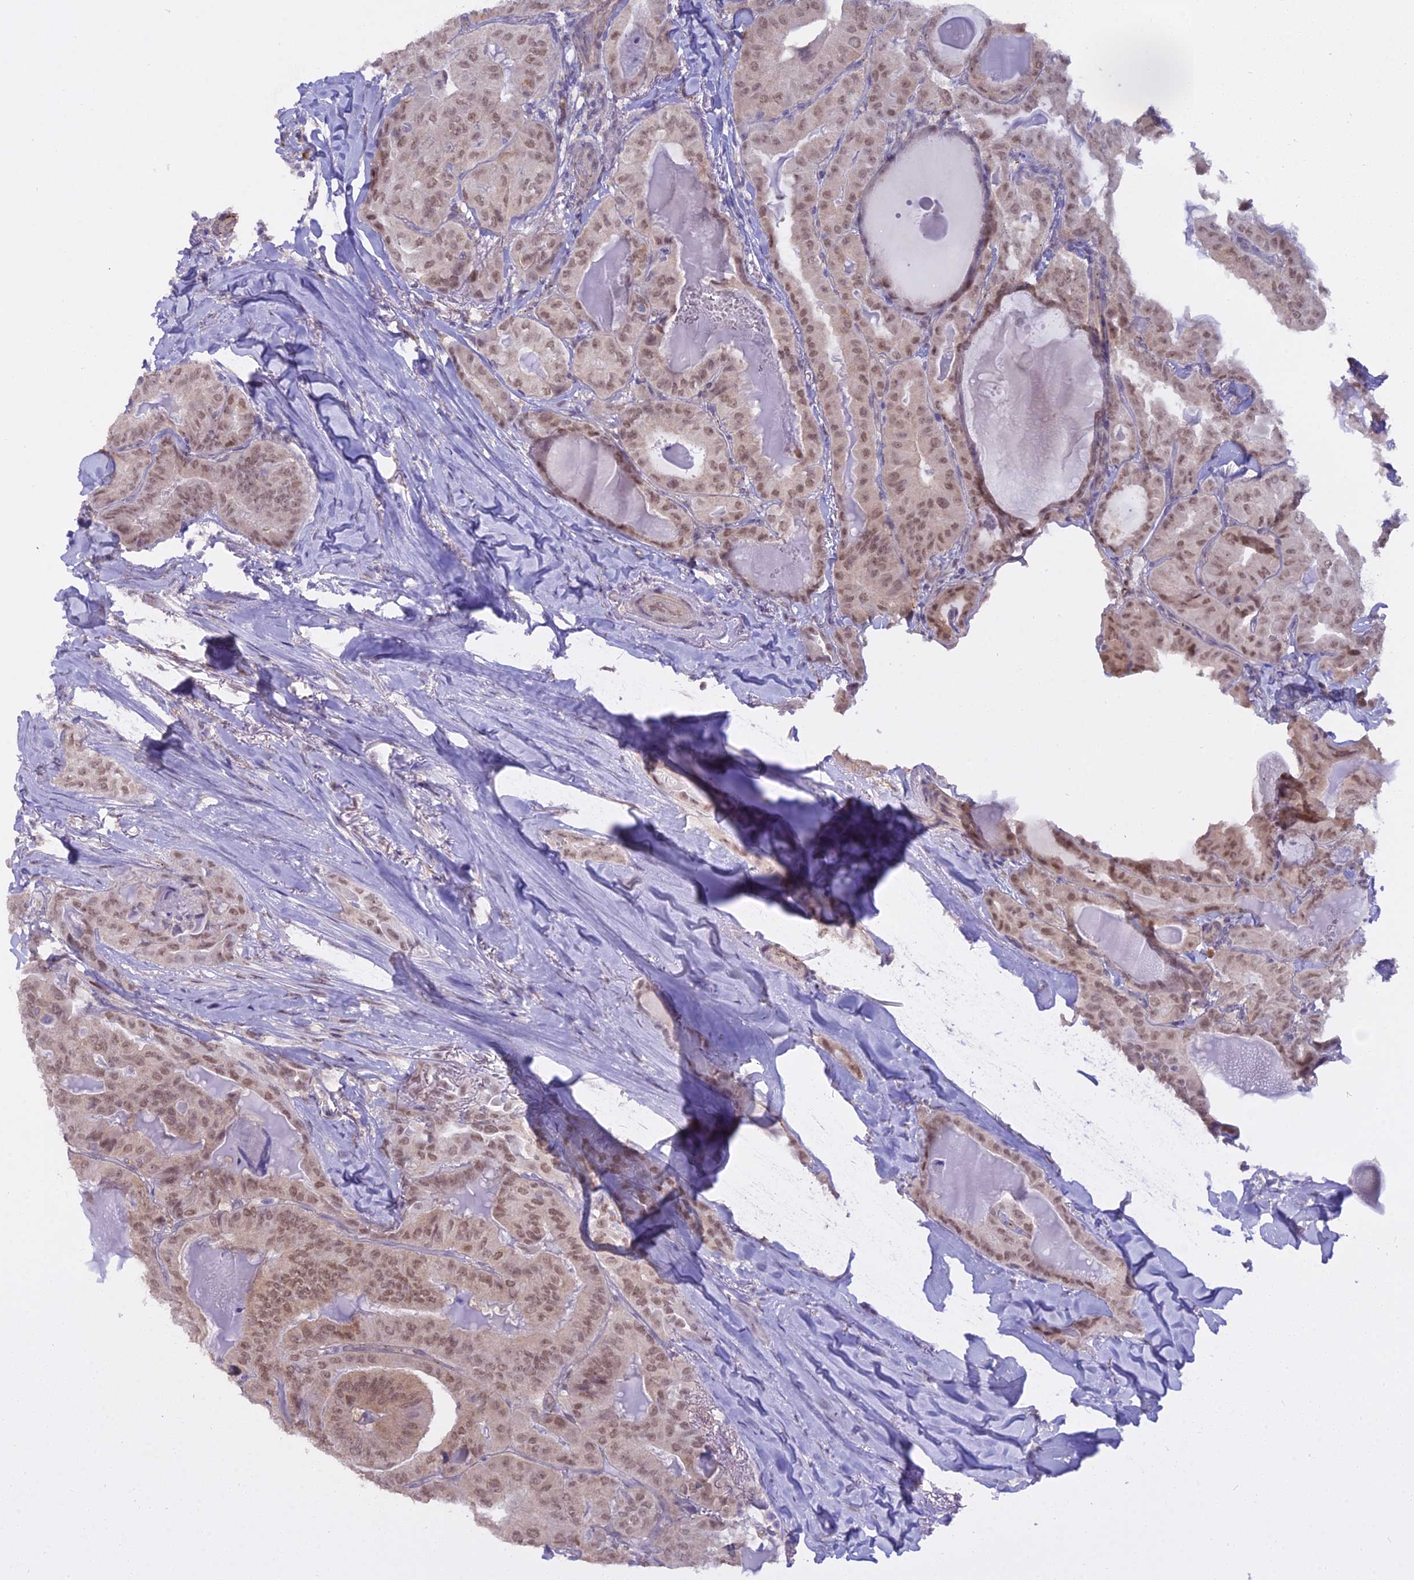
{"staining": {"intensity": "moderate", "quantity": ">75%", "location": "nuclear"}, "tissue": "thyroid cancer", "cell_type": "Tumor cells", "image_type": "cancer", "snomed": [{"axis": "morphology", "description": "Papillary adenocarcinoma, NOS"}, {"axis": "topography", "description": "Thyroid gland"}], "caption": "Protein staining displays moderate nuclear expression in about >75% of tumor cells in thyroid cancer (papillary adenocarcinoma).", "gene": "BLNK", "patient": {"sex": "female", "age": 68}}